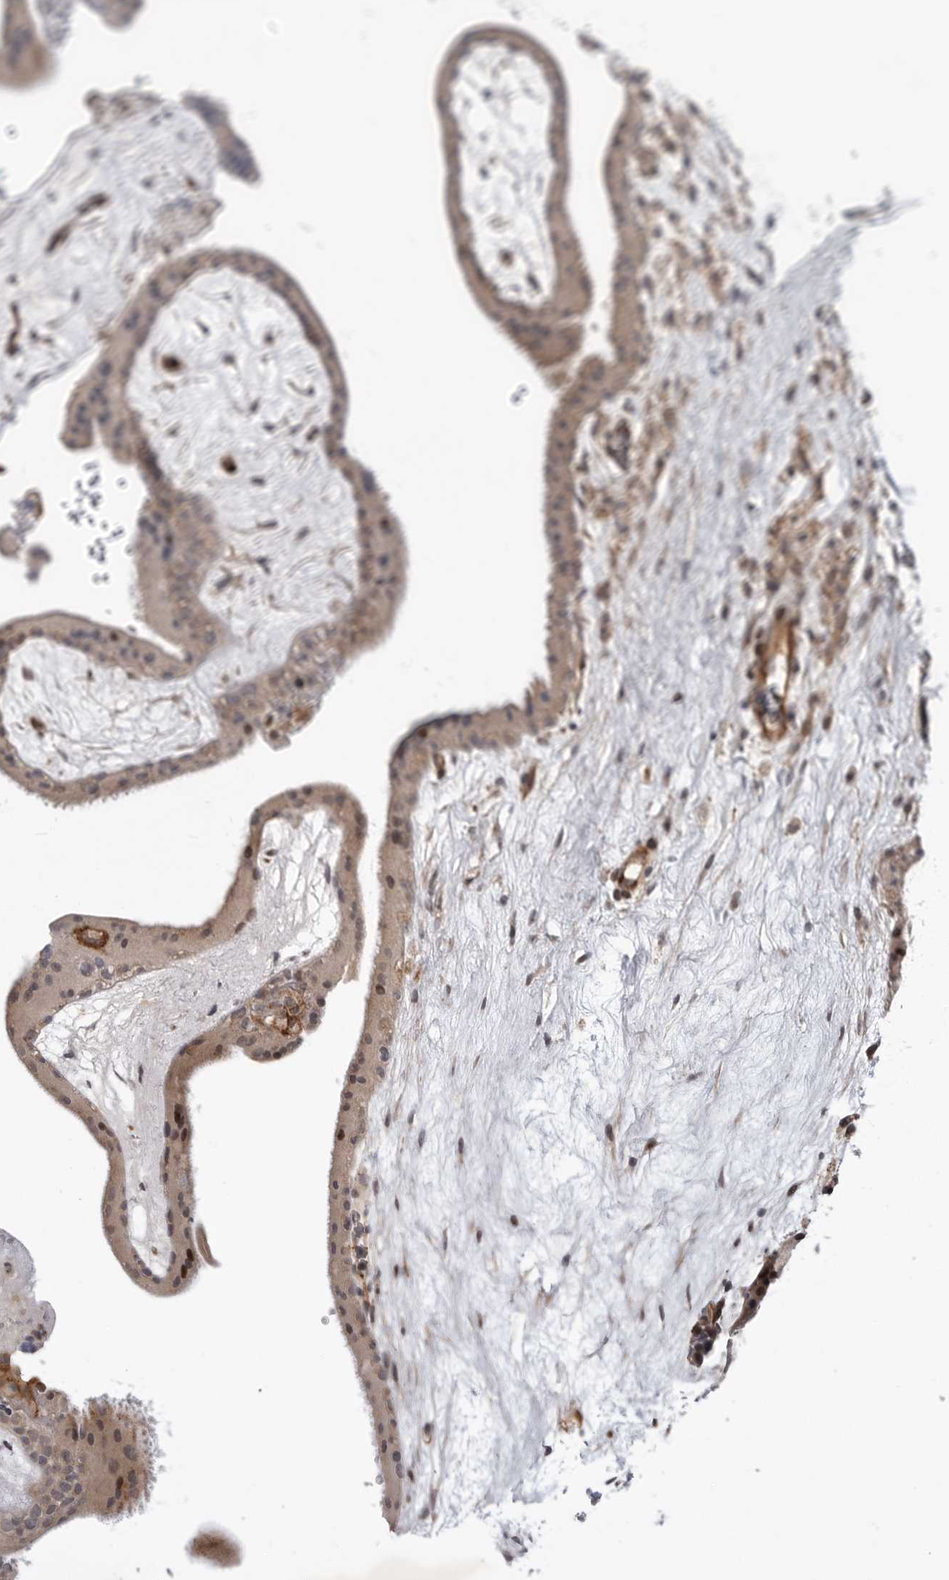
{"staining": {"intensity": "moderate", "quantity": ">75%", "location": "cytoplasmic/membranous"}, "tissue": "placenta", "cell_type": "Trophoblastic cells", "image_type": "normal", "snomed": [{"axis": "morphology", "description": "Normal tissue, NOS"}, {"axis": "topography", "description": "Placenta"}], "caption": "Unremarkable placenta was stained to show a protein in brown. There is medium levels of moderate cytoplasmic/membranous expression in about >75% of trophoblastic cells. (IHC, brightfield microscopy, high magnification).", "gene": "ABL1", "patient": {"sex": "female", "age": 19}}